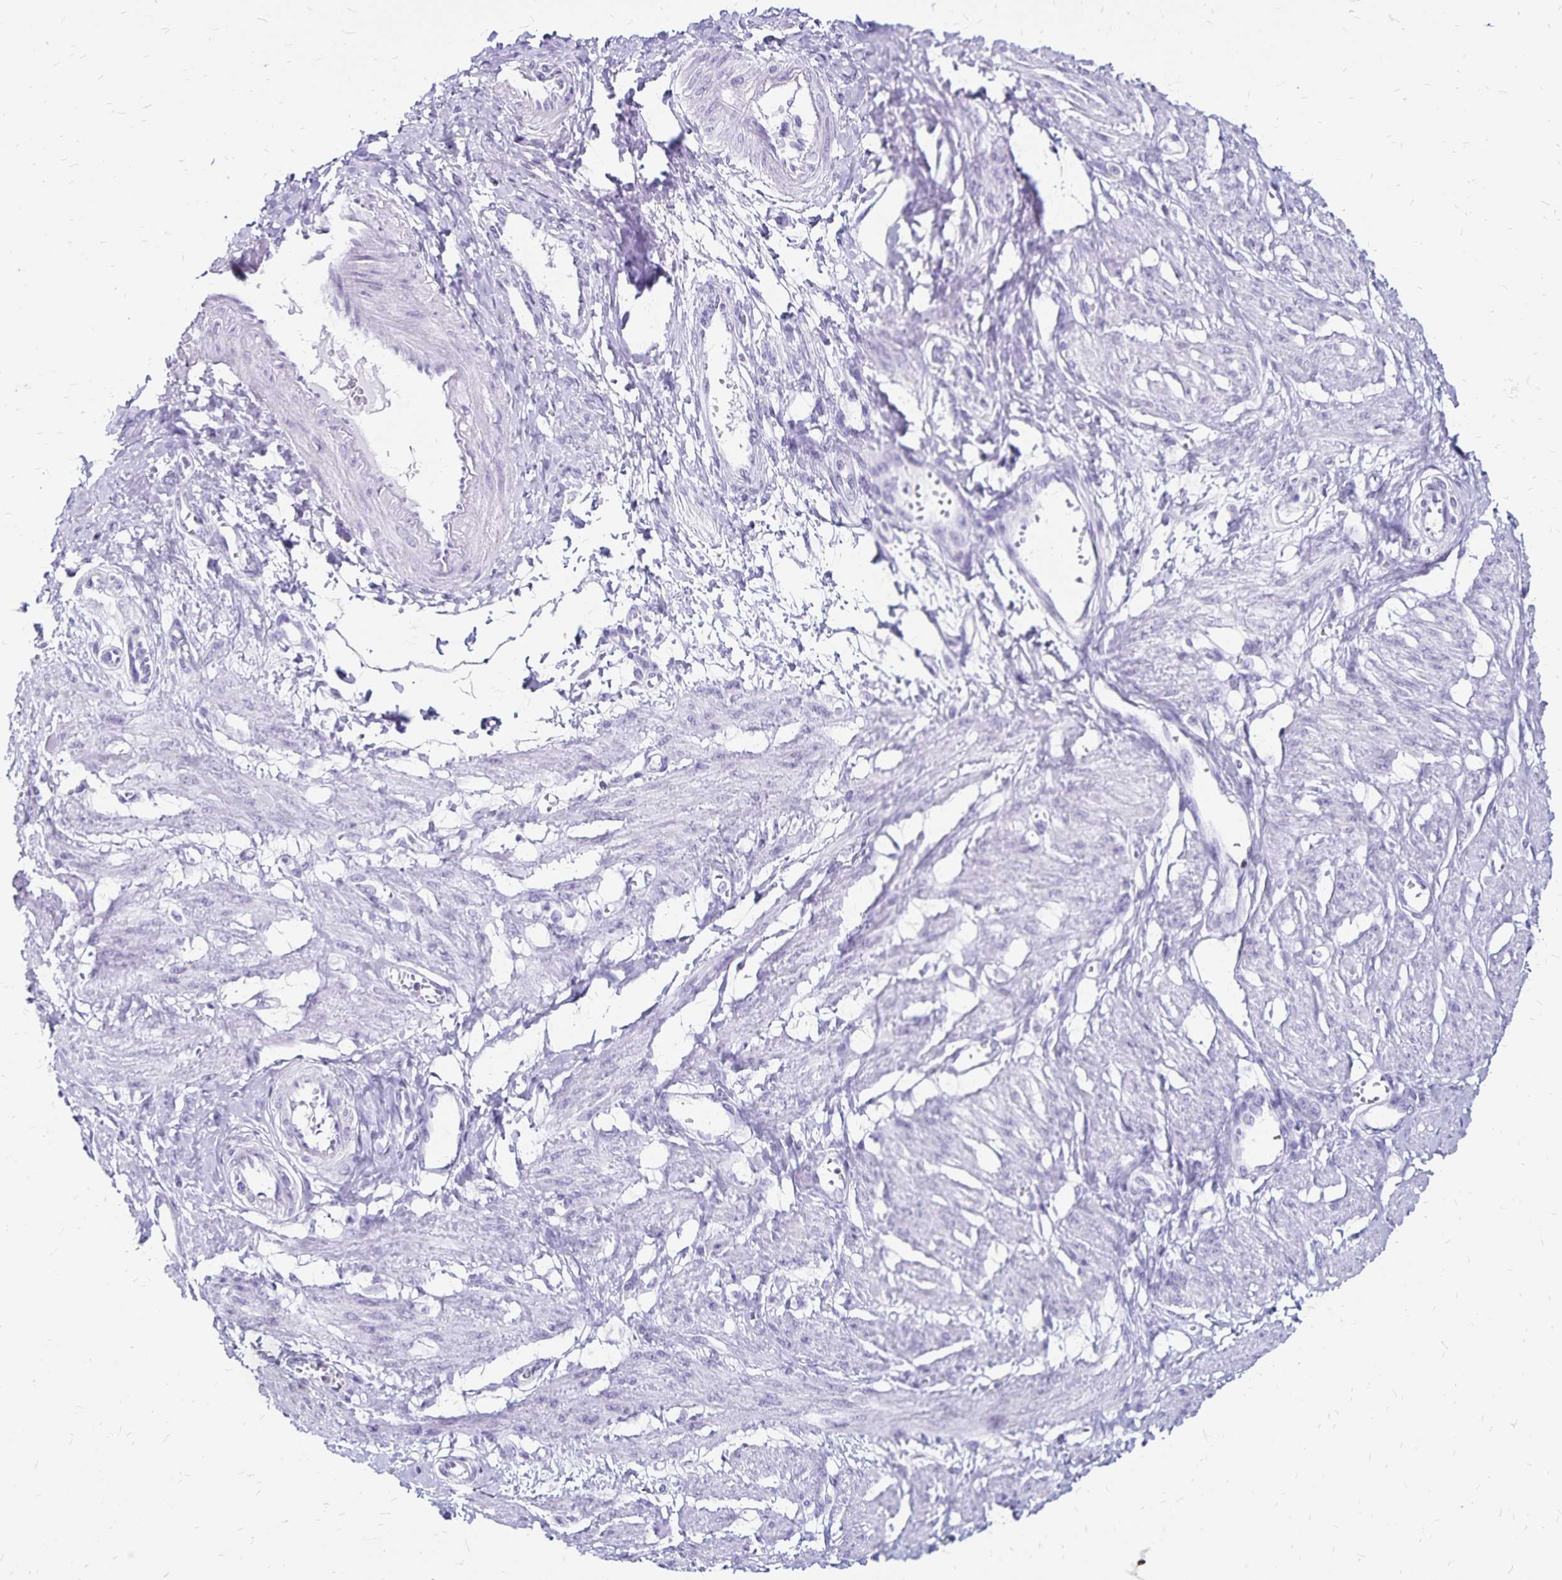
{"staining": {"intensity": "negative", "quantity": "none", "location": "none"}, "tissue": "smooth muscle", "cell_type": "Smooth muscle cells", "image_type": "normal", "snomed": [{"axis": "morphology", "description": "Normal tissue, NOS"}, {"axis": "topography", "description": "Smooth muscle"}, {"axis": "topography", "description": "Uterus"}], "caption": "IHC image of unremarkable human smooth muscle stained for a protein (brown), which shows no expression in smooth muscle cells. (Stains: DAB (3,3'-diaminobenzidine) immunohistochemistry with hematoxylin counter stain, Microscopy: brightfield microscopy at high magnification).", "gene": "IKZF1", "patient": {"sex": "female", "age": 39}}